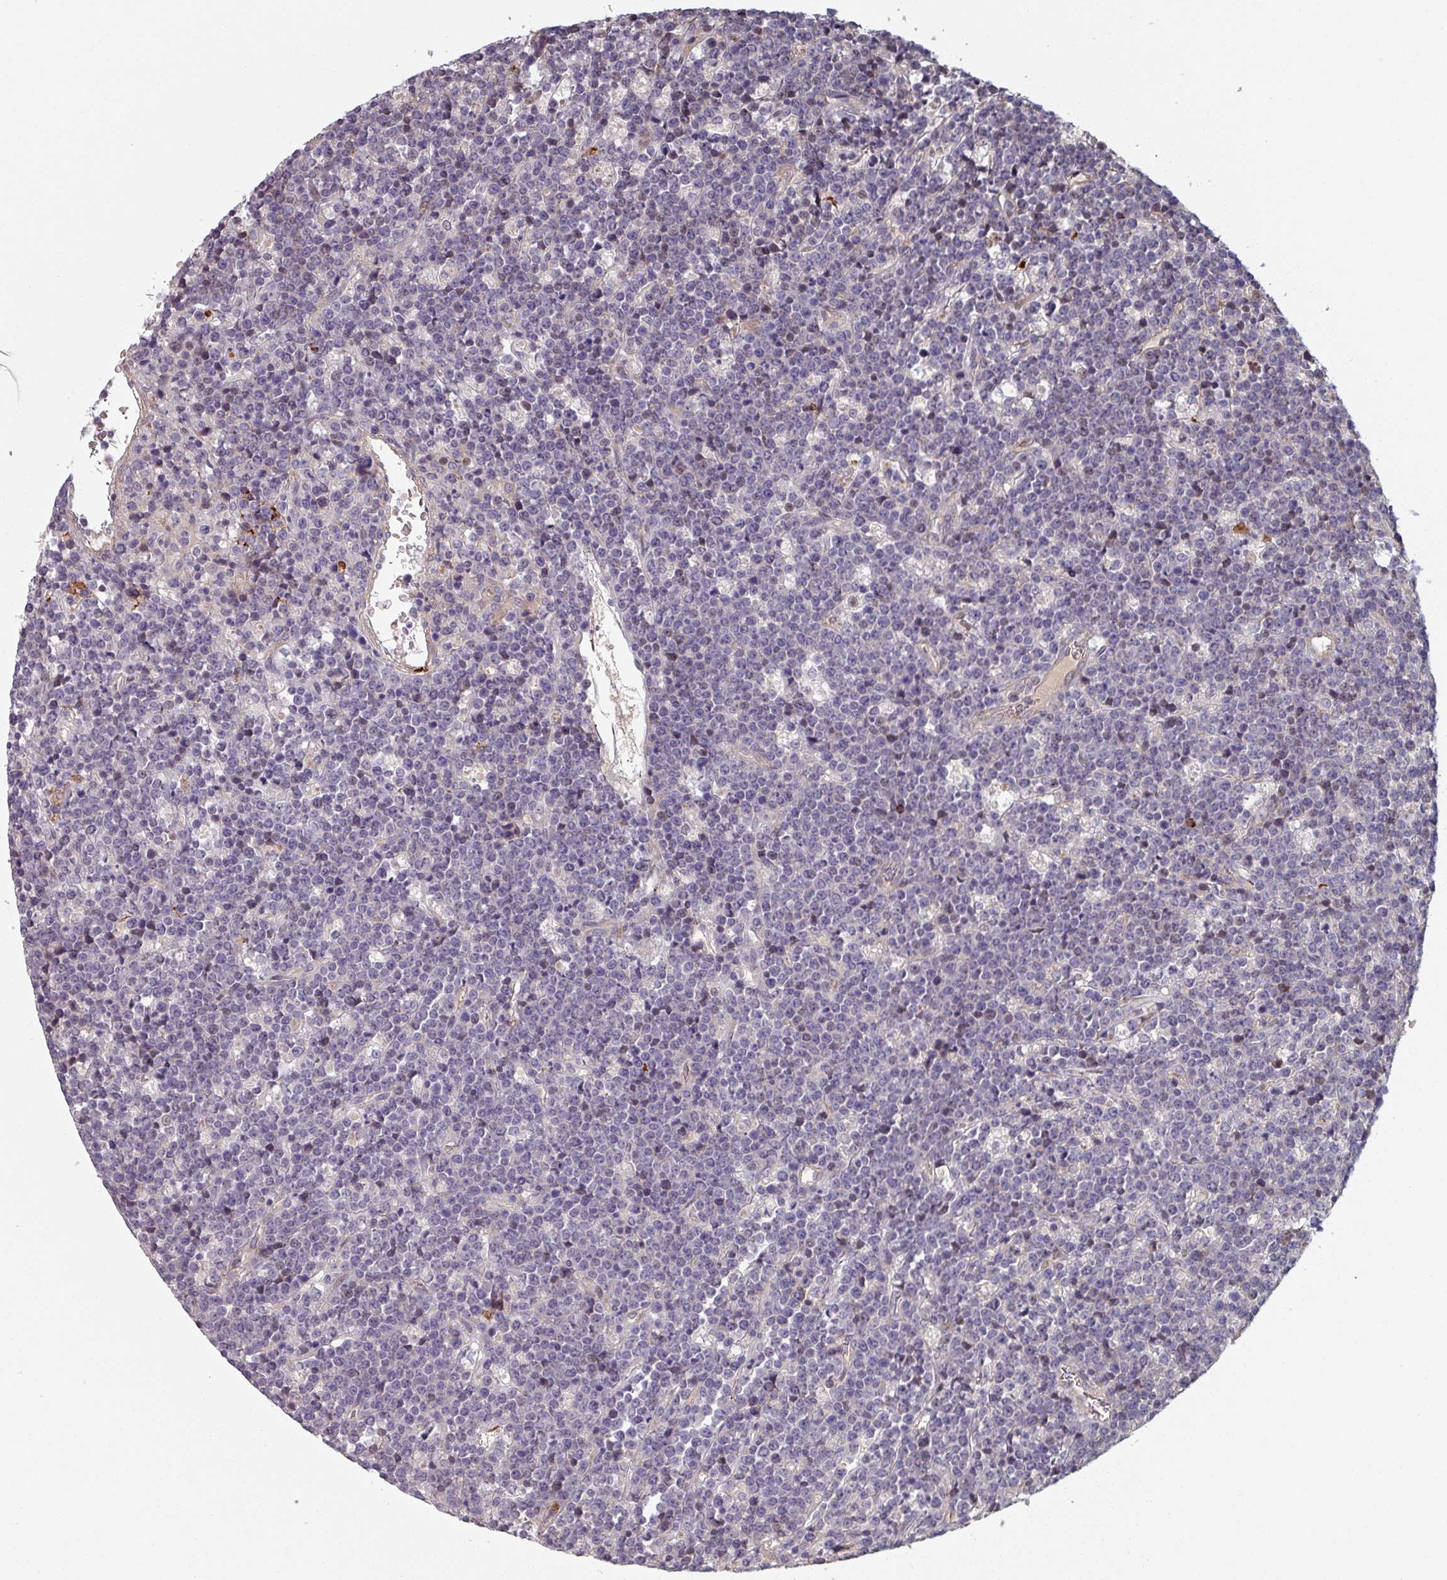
{"staining": {"intensity": "negative", "quantity": "none", "location": "none"}, "tissue": "lymphoma", "cell_type": "Tumor cells", "image_type": "cancer", "snomed": [{"axis": "morphology", "description": "Malignant lymphoma, non-Hodgkin's type, High grade"}, {"axis": "topography", "description": "Ovary"}], "caption": "Immunohistochemistry (IHC) image of neoplastic tissue: high-grade malignant lymphoma, non-Hodgkin's type stained with DAB reveals no significant protein positivity in tumor cells.", "gene": "C4BPB", "patient": {"sex": "female", "age": 56}}